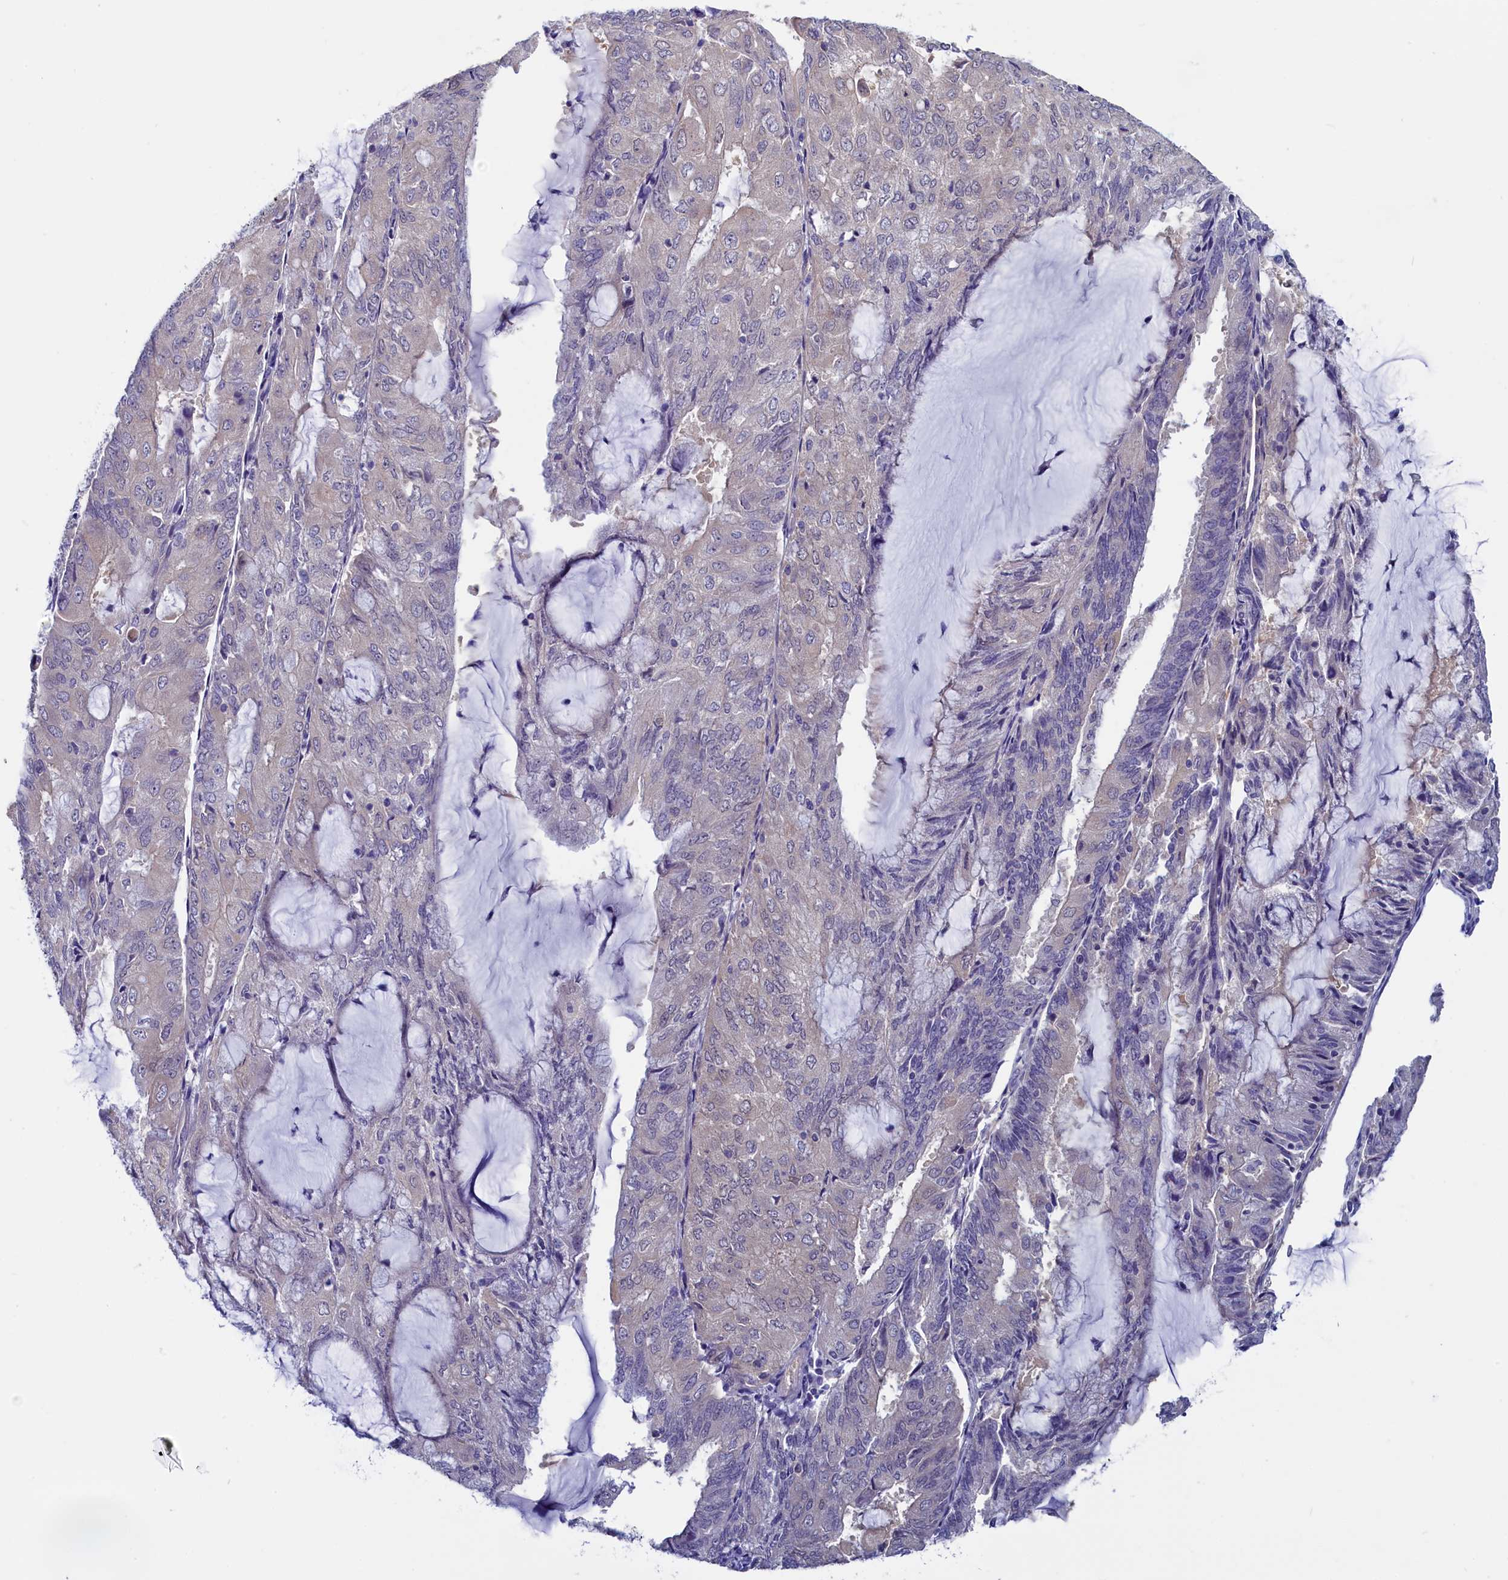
{"staining": {"intensity": "negative", "quantity": "none", "location": "none"}, "tissue": "endometrial cancer", "cell_type": "Tumor cells", "image_type": "cancer", "snomed": [{"axis": "morphology", "description": "Adenocarcinoma, NOS"}, {"axis": "topography", "description": "Endometrium"}], "caption": "Histopathology image shows no significant protein staining in tumor cells of endometrial adenocarcinoma.", "gene": "CIAPIN1", "patient": {"sex": "female", "age": 81}}